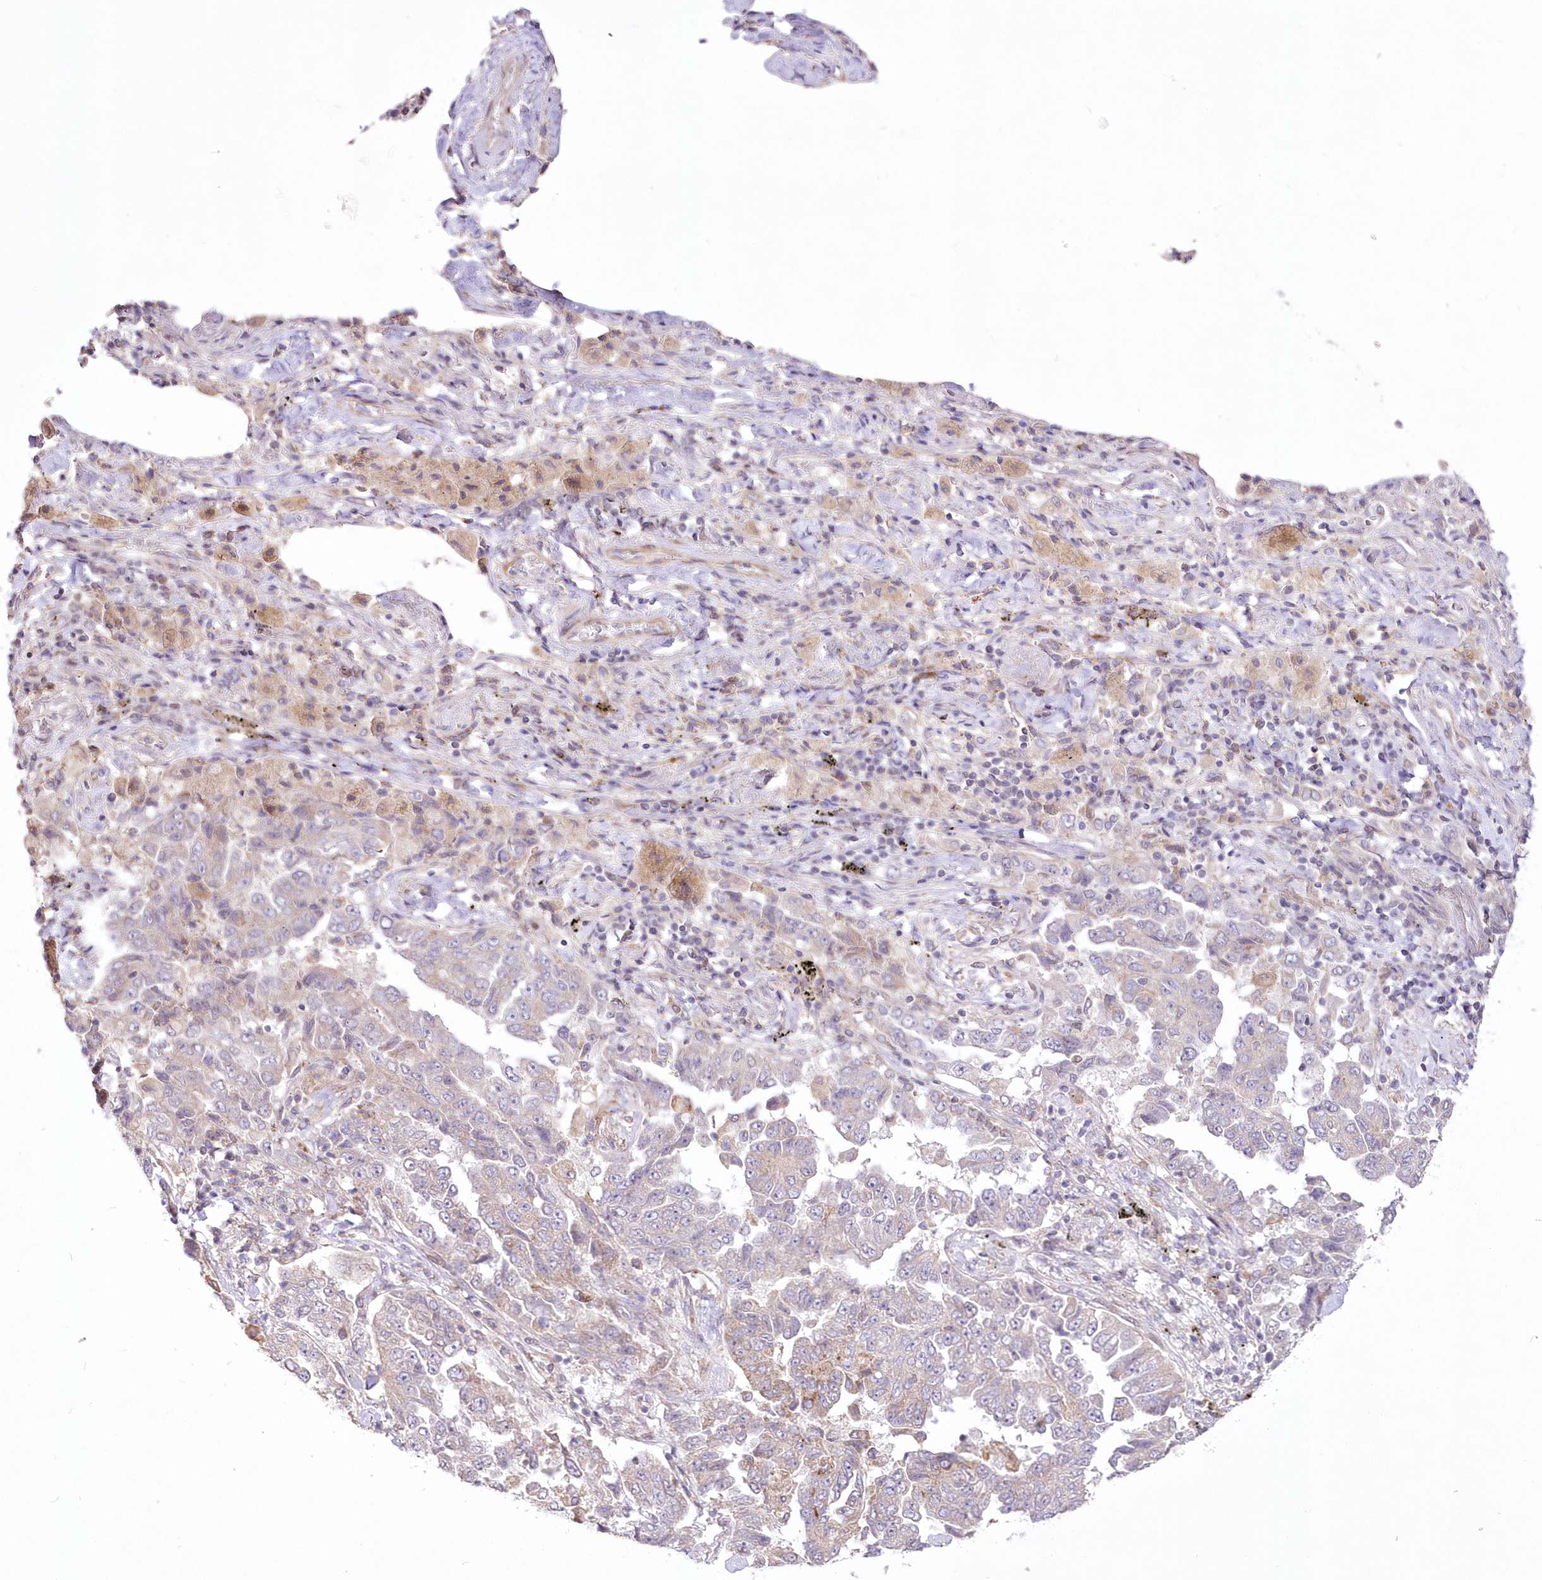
{"staining": {"intensity": "weak", "quantity": "<25%", "location": "cytoplasmic/membranous"}, "tissue": "lung cancer", "cell_type": "Tumor cells", "image_type": "cancer", "snomed": [{"axis": "morphology", "description": "Adenocarcinoma, NOS"}, {"axis": "topography", "description": "Lung"}], "caption": "A high-resolution photomicrograph shows immunohistochemistry staining of lung adenocarcinoma, which displays no significant staining in tumor cells. The staining was performed using DAB (3,3'-diaminobenzidine) to visualize the protein expression in brown, while the nuclei were stained in blue with hematoxylin (Magnification: 20x).", "gene": "FAM241B", "patient": {"sex": "female", "age": 51}}